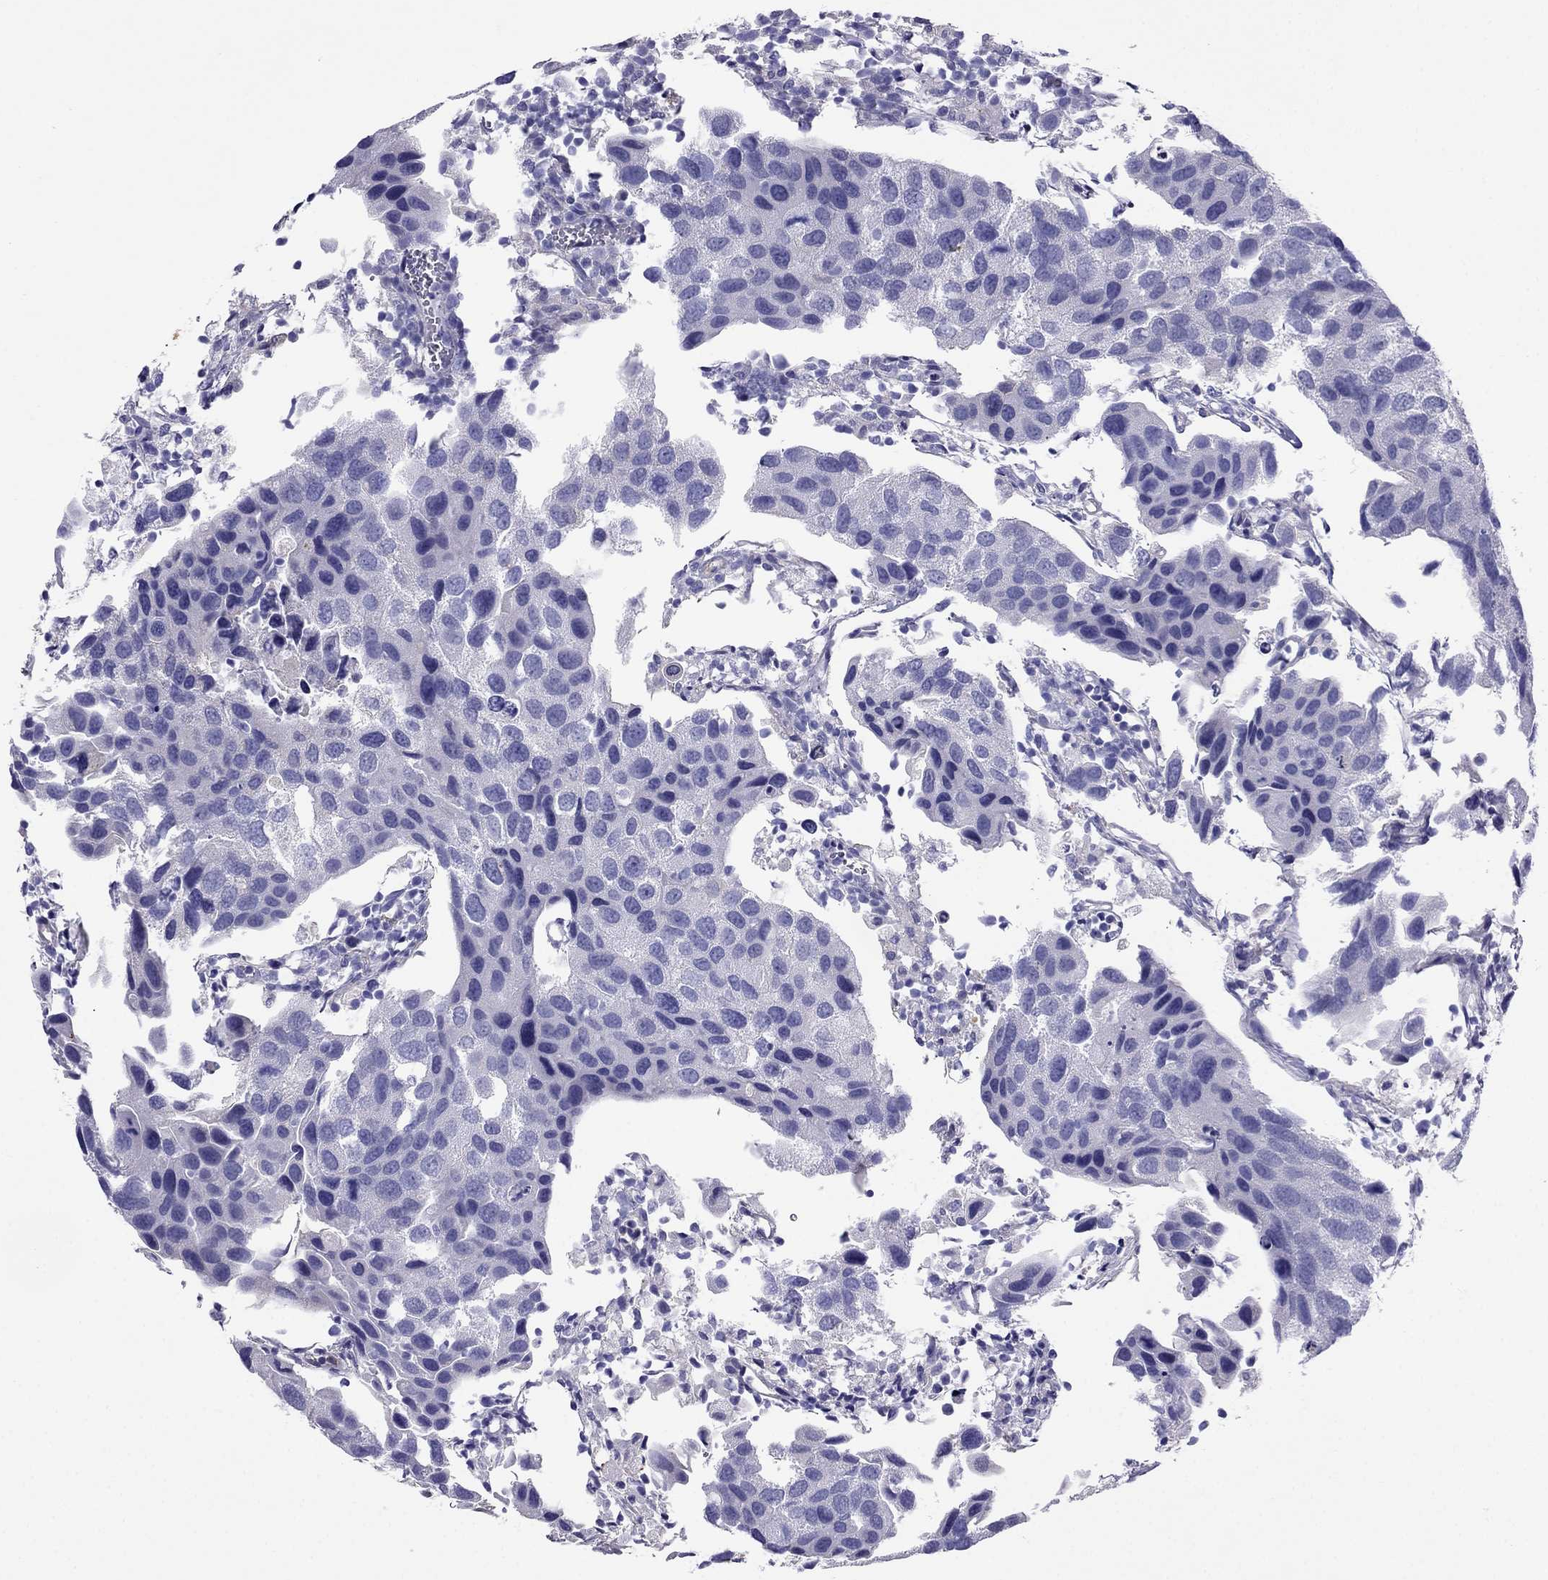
{"staining": {"intensity": "negative", "quantity": "none", "location": "none"}, "tissue": "urothelial cancer", "cell_type": "Tumor cells", "image_type": "cancer", "snomed": [{"axis": "morphology", "description": "Urothelial carcinoma, High grade"}, {"axis": "topography", "description": "Urinary bladder"}], "caption": "Histopathology image shows no protein positivity in tumor cells of urothelial cancer tissue. (Stains: DAB IHC with hematoxylin counter stain, Microscopy: brightfield microscopy at high magnification).", "gene": "TBC1D21", "patient": {"sex": "male", "age": 79}}